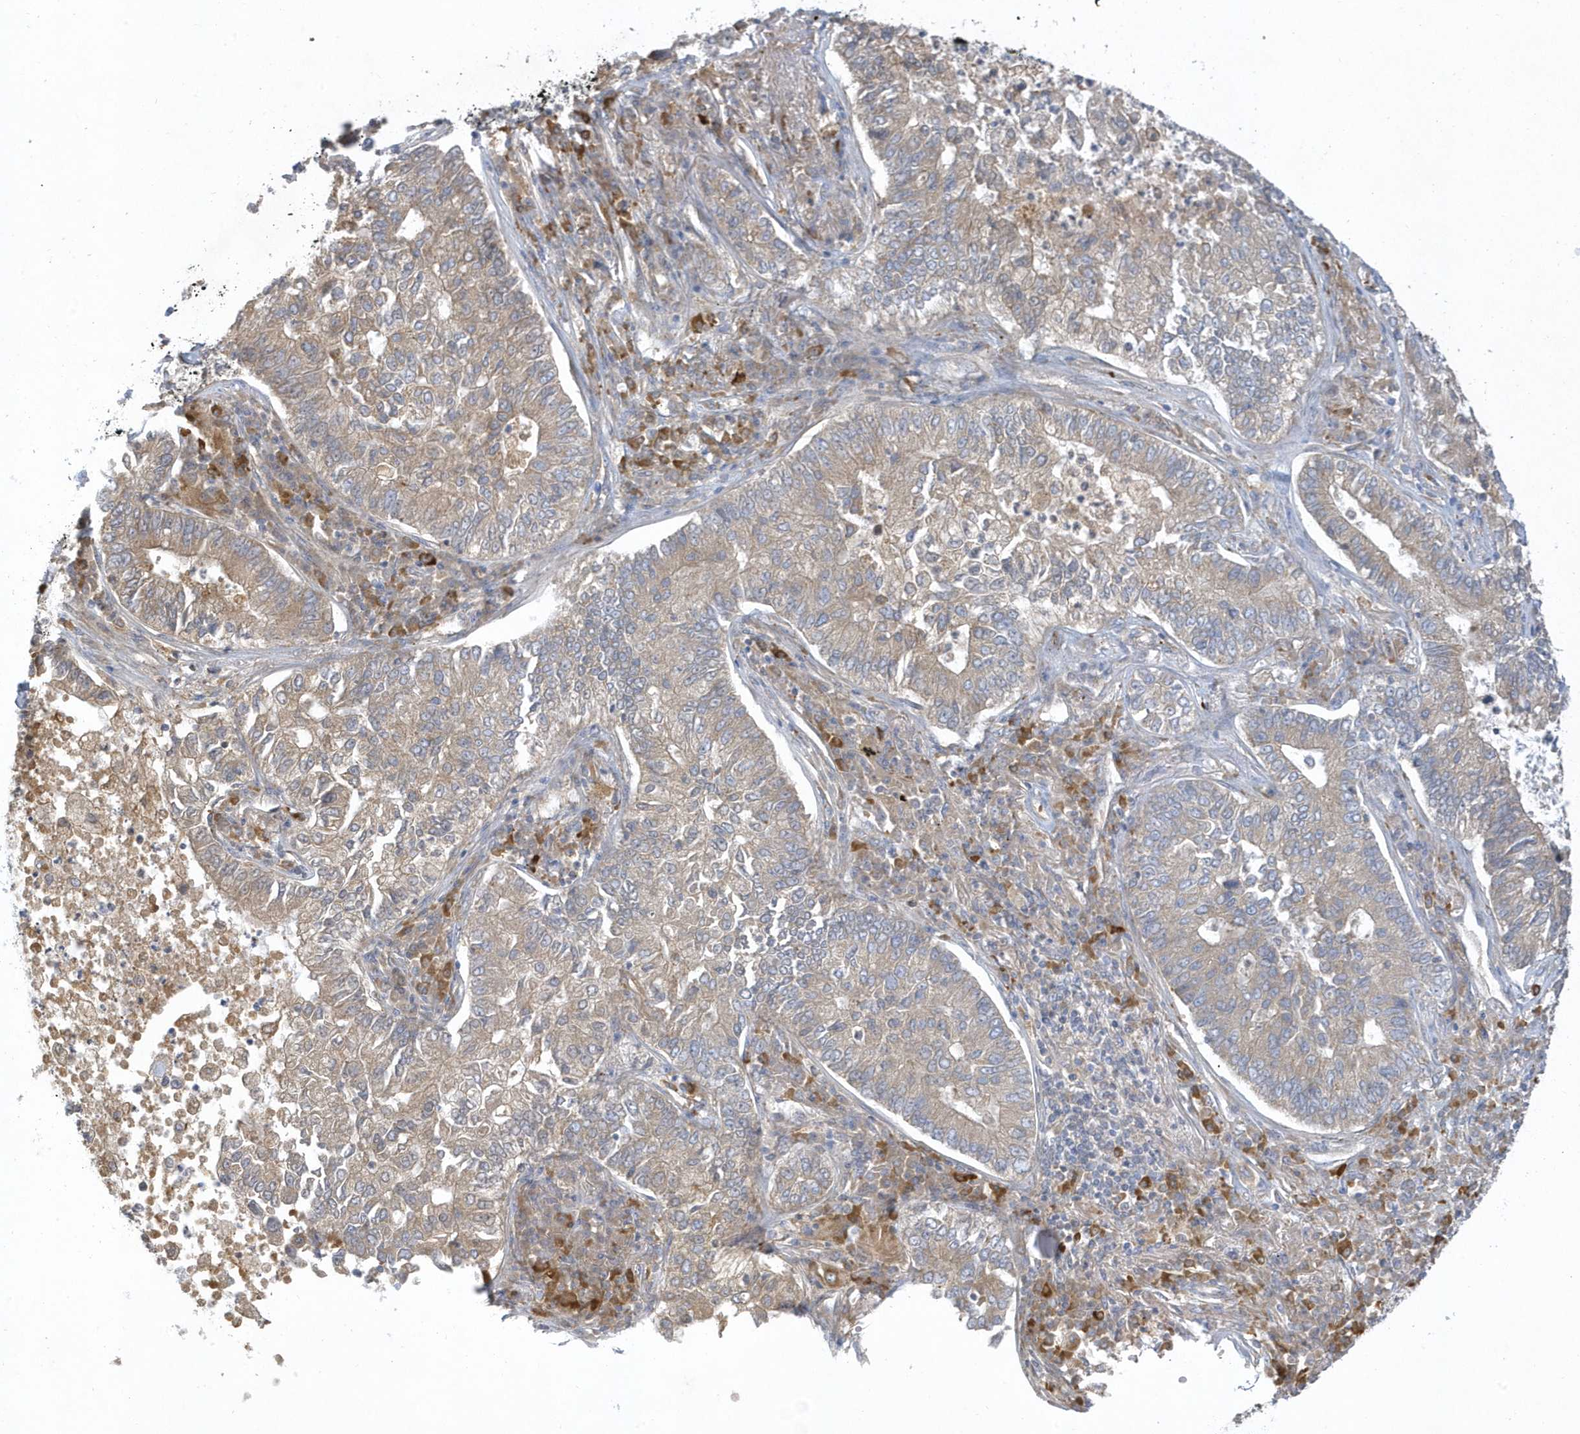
{"staining": {"intensity": "weak", "quantity": ">75%", "location": "cytoplasmic/membranous"}, "tissue": "lung cancer", "cell_type": "Tumor cells", "image_type": "cancer", "snomed": [{"axis": "morphology", "description": "Adenocarcinoma, NOS"}, {"axis": "topography", "description": "Lung"}], "caption": "There is low levels of weak cytoplasmic/membranous positivity in tumor cells of lung cancer (adenocarcinoma), as demonstrated by immunohistochemical staining (brown color).", "gene": "THADA", "patient": {"sex": "male", "age": 49}}